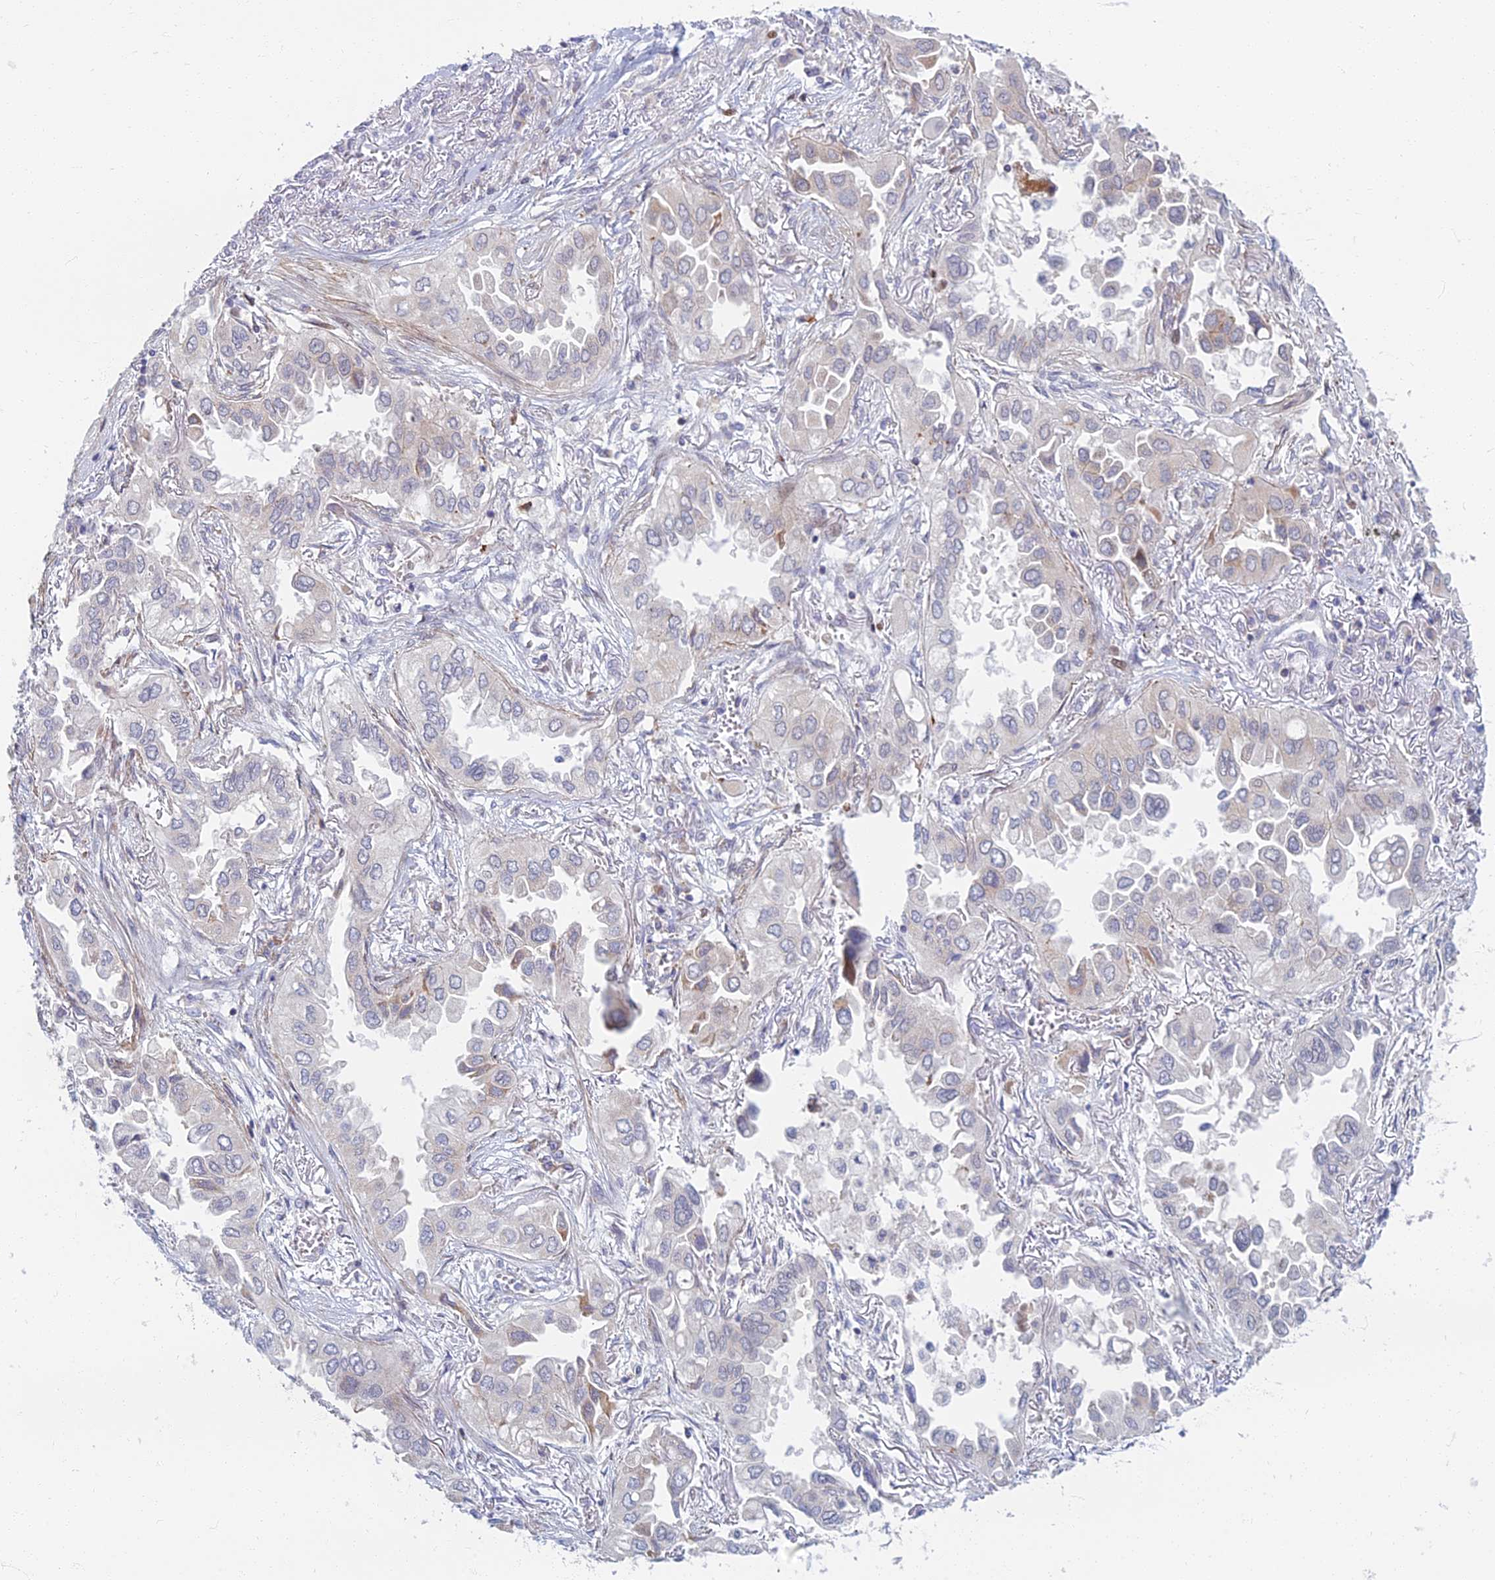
{"staining": {"intensity": "negative", "quantity": "none", "location": "none"}, "tissue": "lung cancer", "cell_type": "Tumor cells", "image_type": "cancer", "snomed": [{"axis": "morphology", "description": "Adenocarcinoma, NOS"}, {"axis": "topography", "description": "Lung"}], "caption": "An immunohistochemistry histopathology image of lung cancer (adenocarcinoma) is shown. There is no staining in tumor cells of lung cancer (adenocarcinoma).", "gene": "C15orf40", "patient": {"sex": "female", "age": 76}}